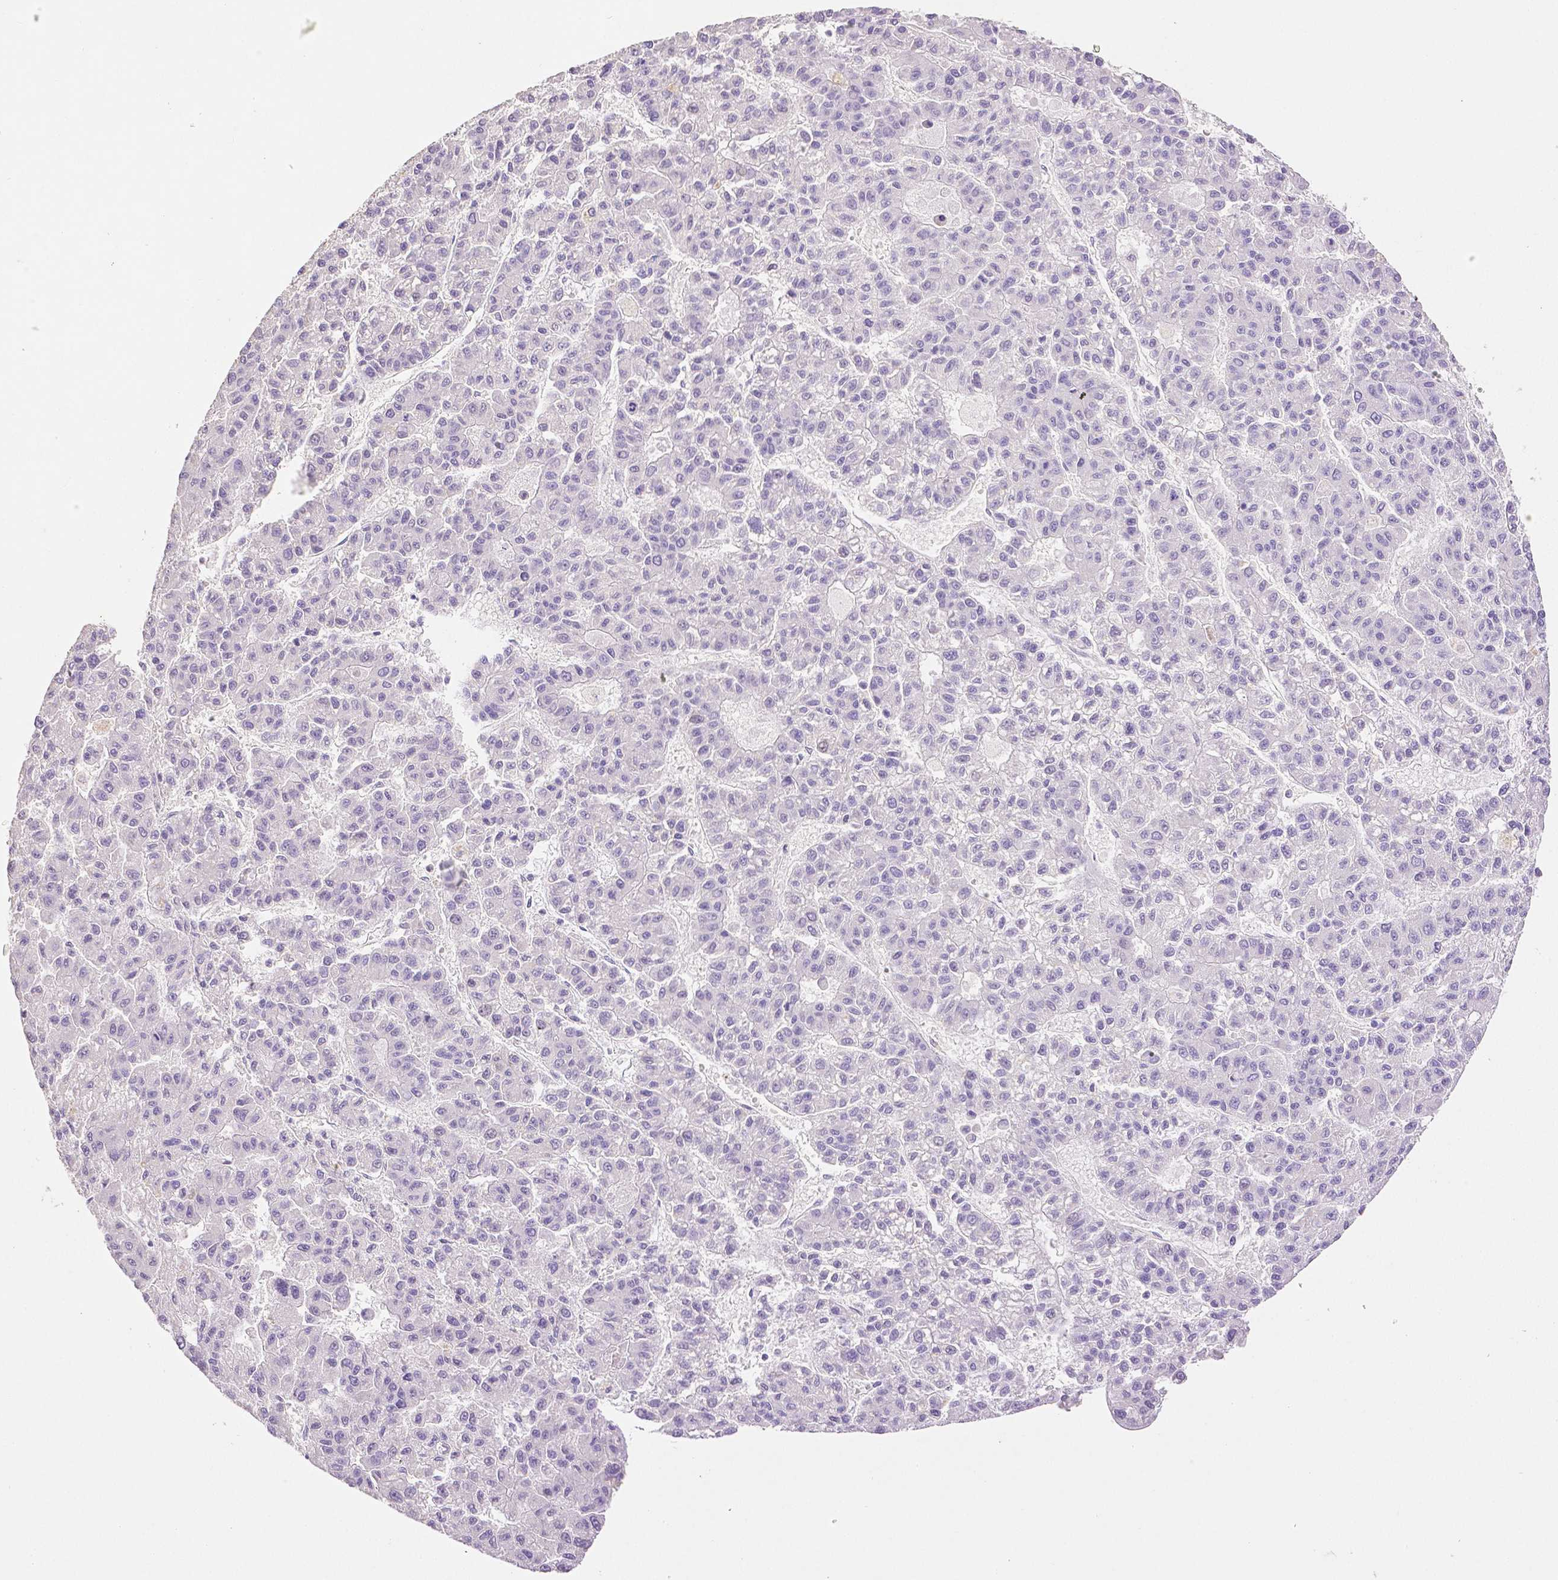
{"staining": {"intensity": "negative", "quantity": "none", "location": "none"}, "tissue": "liver cancer", "cell_type": "Tumor cells", "image_type": "cancer", "snomed": [{"axis": "morphology", "description": "Carcinoma, Hepatocellular, NOS"}, {"axis": "topography", "description": "Liver"}], "caption": "Tumor cells show no significant expression in liver cancer (hepatocellular carcinoma). (DAB immunohistochemistry, high magnification).", "gene": "THY1", "patient": {"sex": "male", "age": 70}}